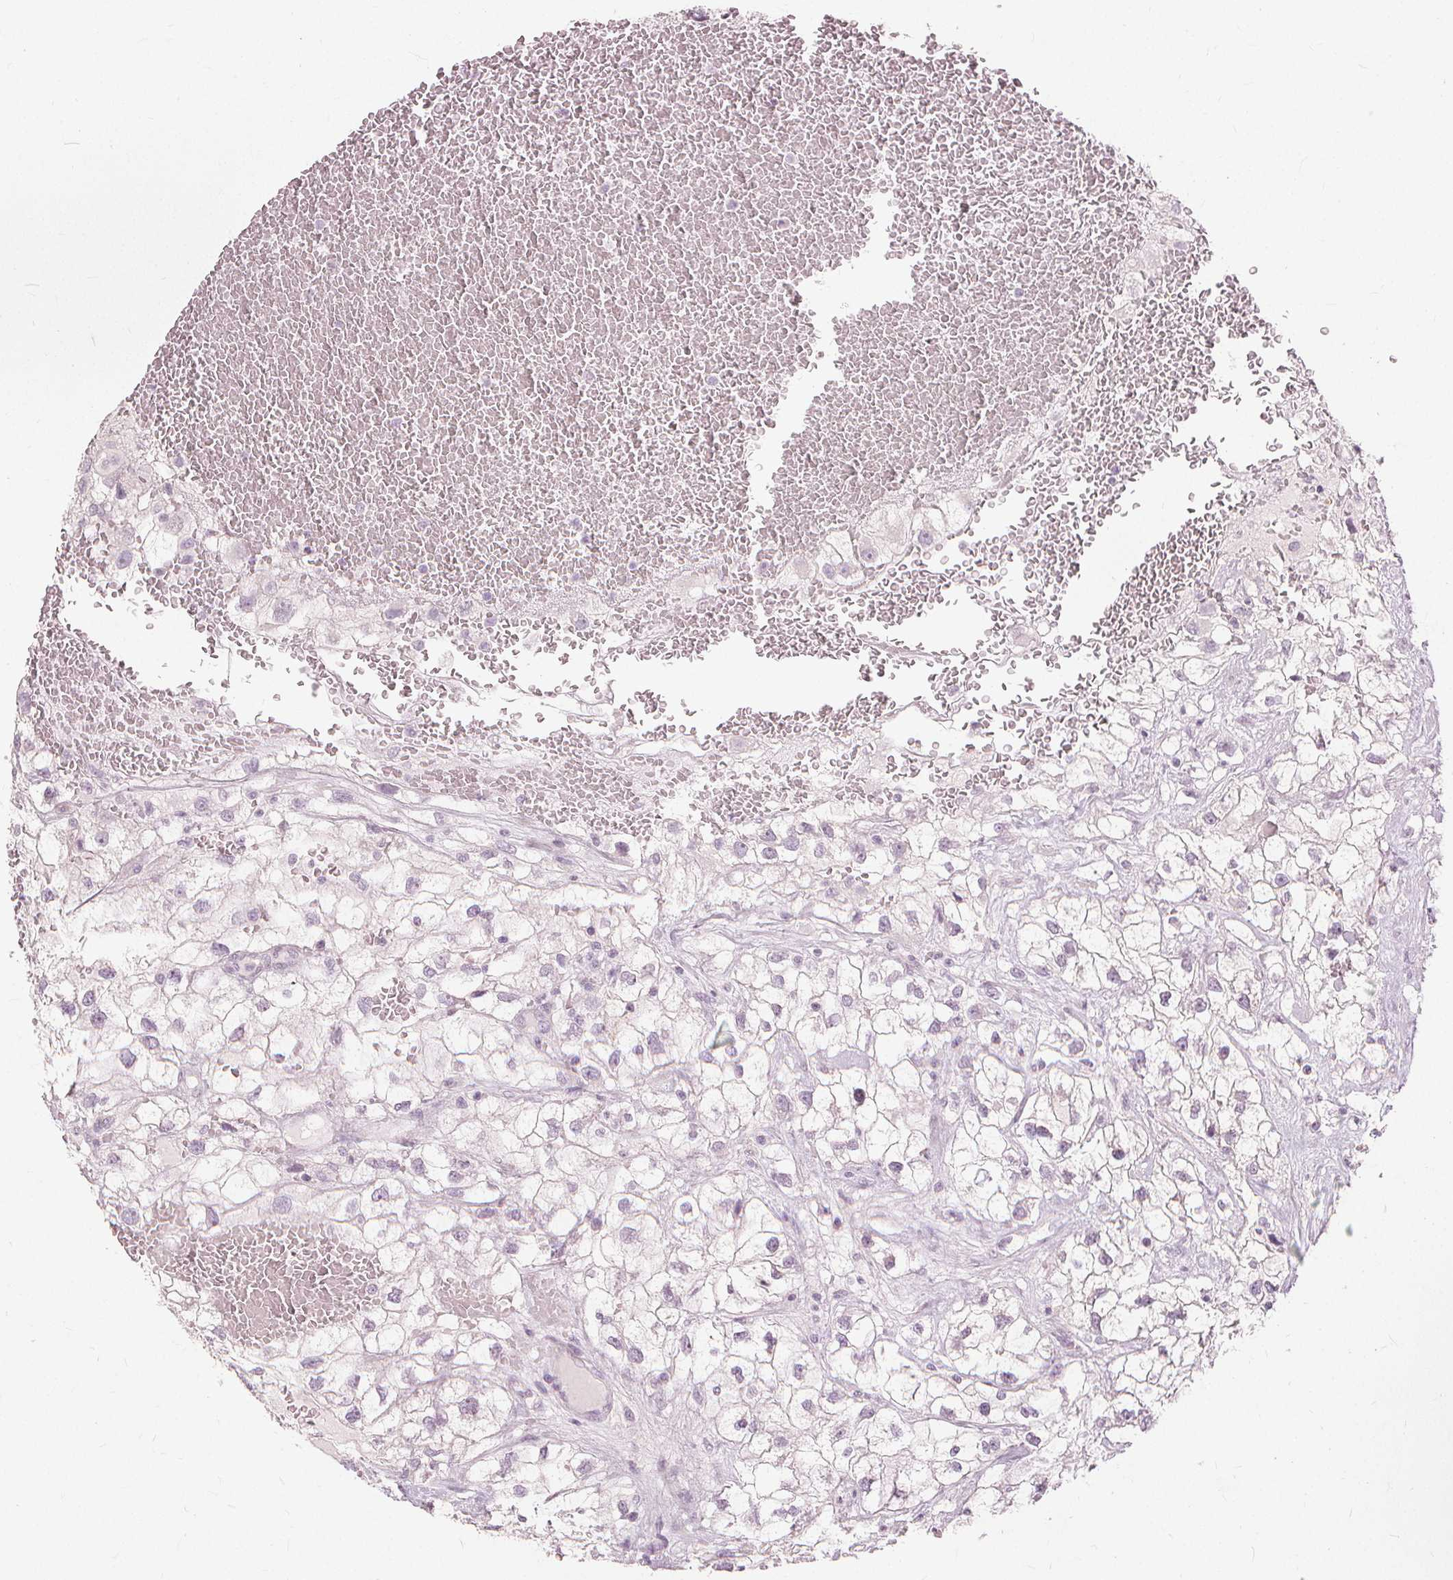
{"staining": {"intensity": "negative", "quantity": "none", "location": "none"}, "tissue": "renal cancer", "cell_type": "Tumor cells", "image_type": "cancer", "snomed": [{"axis": "morphology", "description": "Adenocarcinoma, NOS"}, {"axis": "topography", "description": "Kidney"}], "caption": "This photomicrograph is of adenocarcinoma (renal) stained with immunohistochemistry to label a protein in brown with the nuclei are counter-stained blue. There is no staining in tumor cells.", "gene": "SFTPD", "patient": {"sex": "male", "age": 59}}